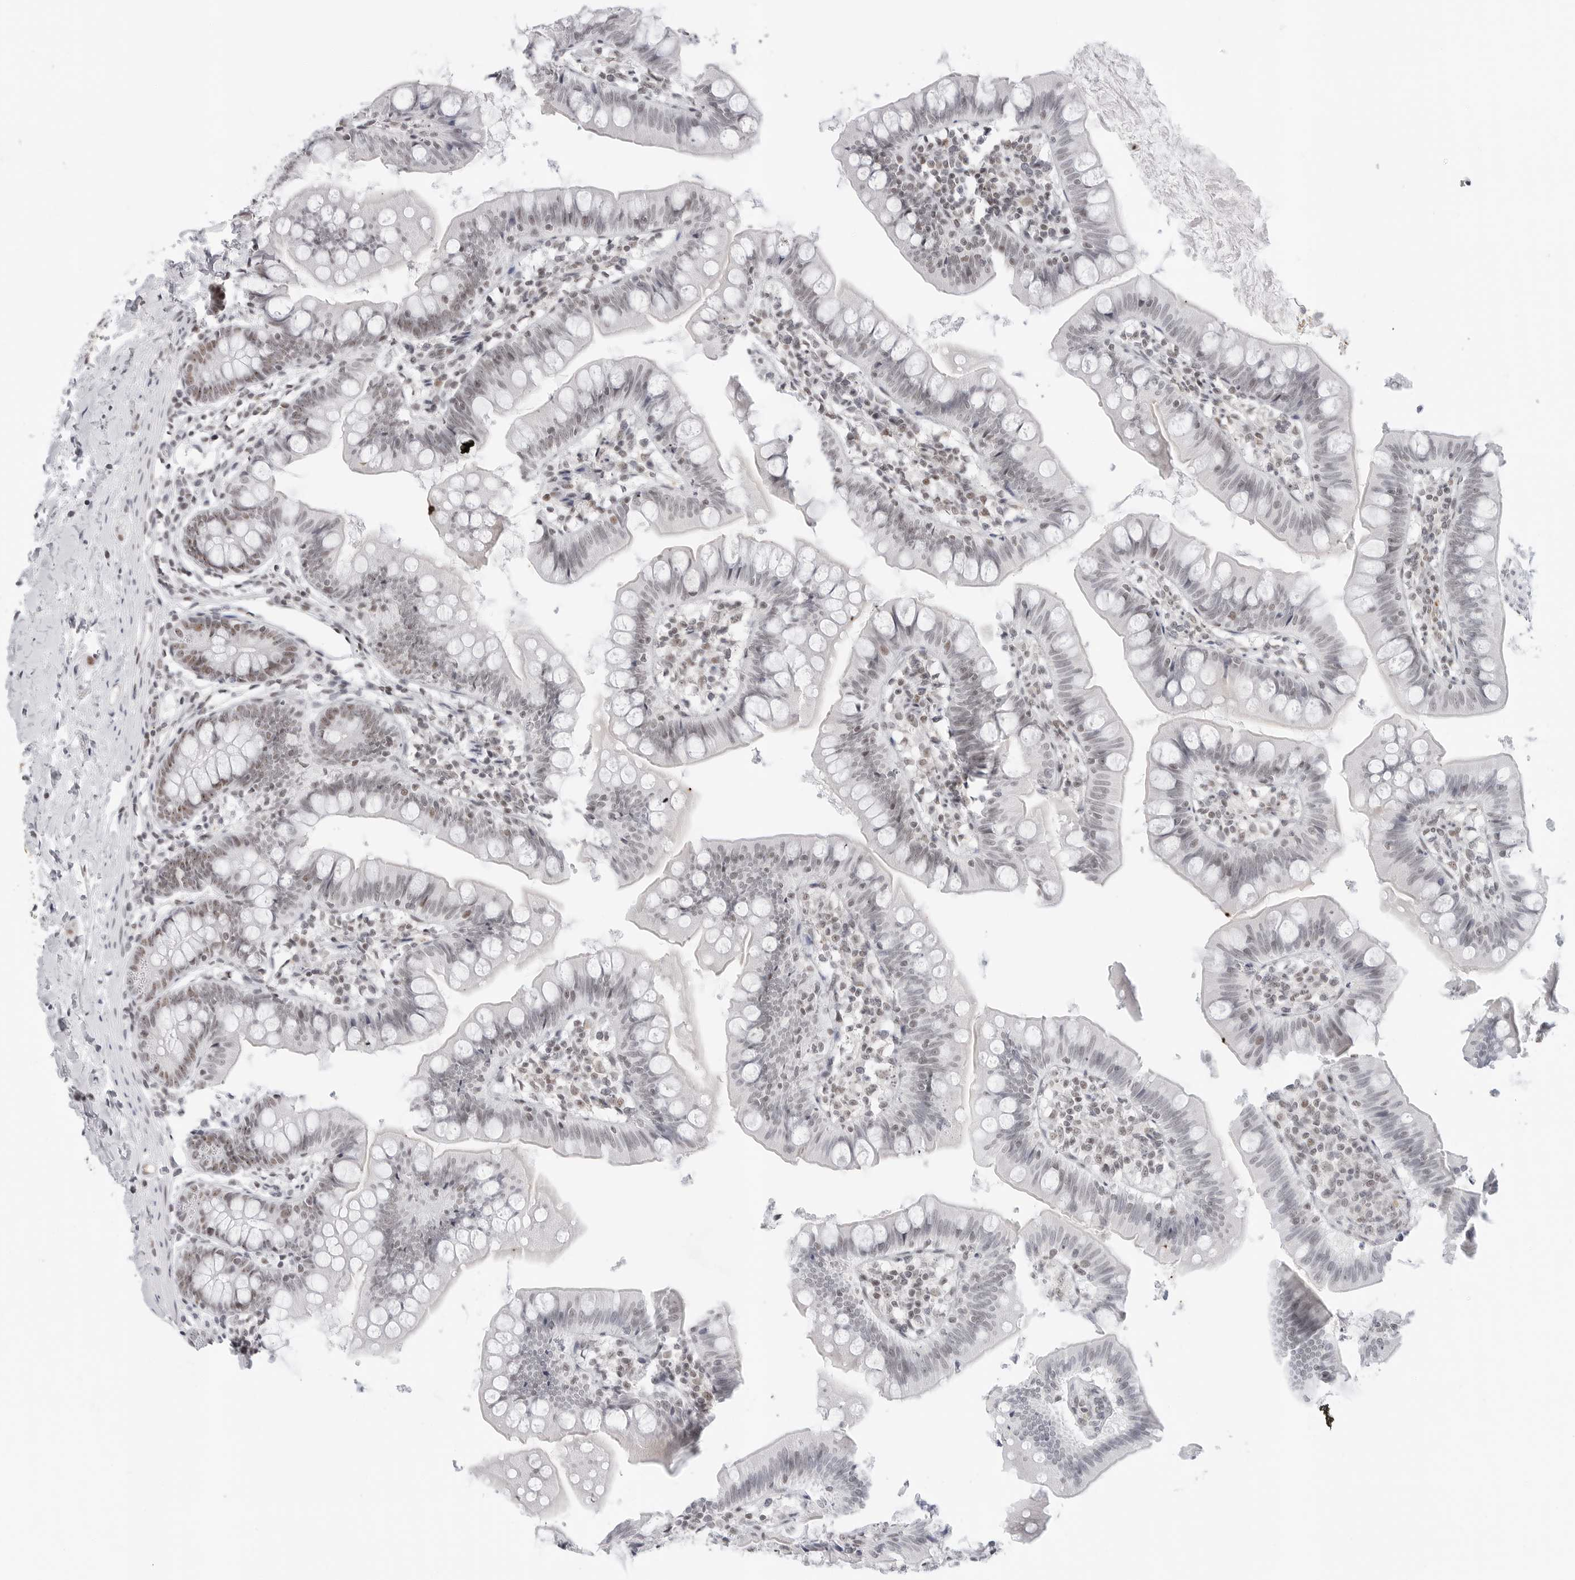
{"staining": {"intensity": "weak", "quantity": "25%-75%", "location": "nuclear"}, "tissue": "small intestine", "cell_type": "Glandular cells", "image_type": "normal", "snomed": [{"axis": "morphology", "description": "Normal tissue, NOS"}, {"axis": "topography", "description": "Small intestine"}], "caption": "Immunohistochemistry (IHC) (DAB) staining of benign small intestine shows weak nuclear protein positivity in approximately 25%-75% of glandular cells.", "gene": "WRAP53", "patient": {"sex": "male", "age": 7}}